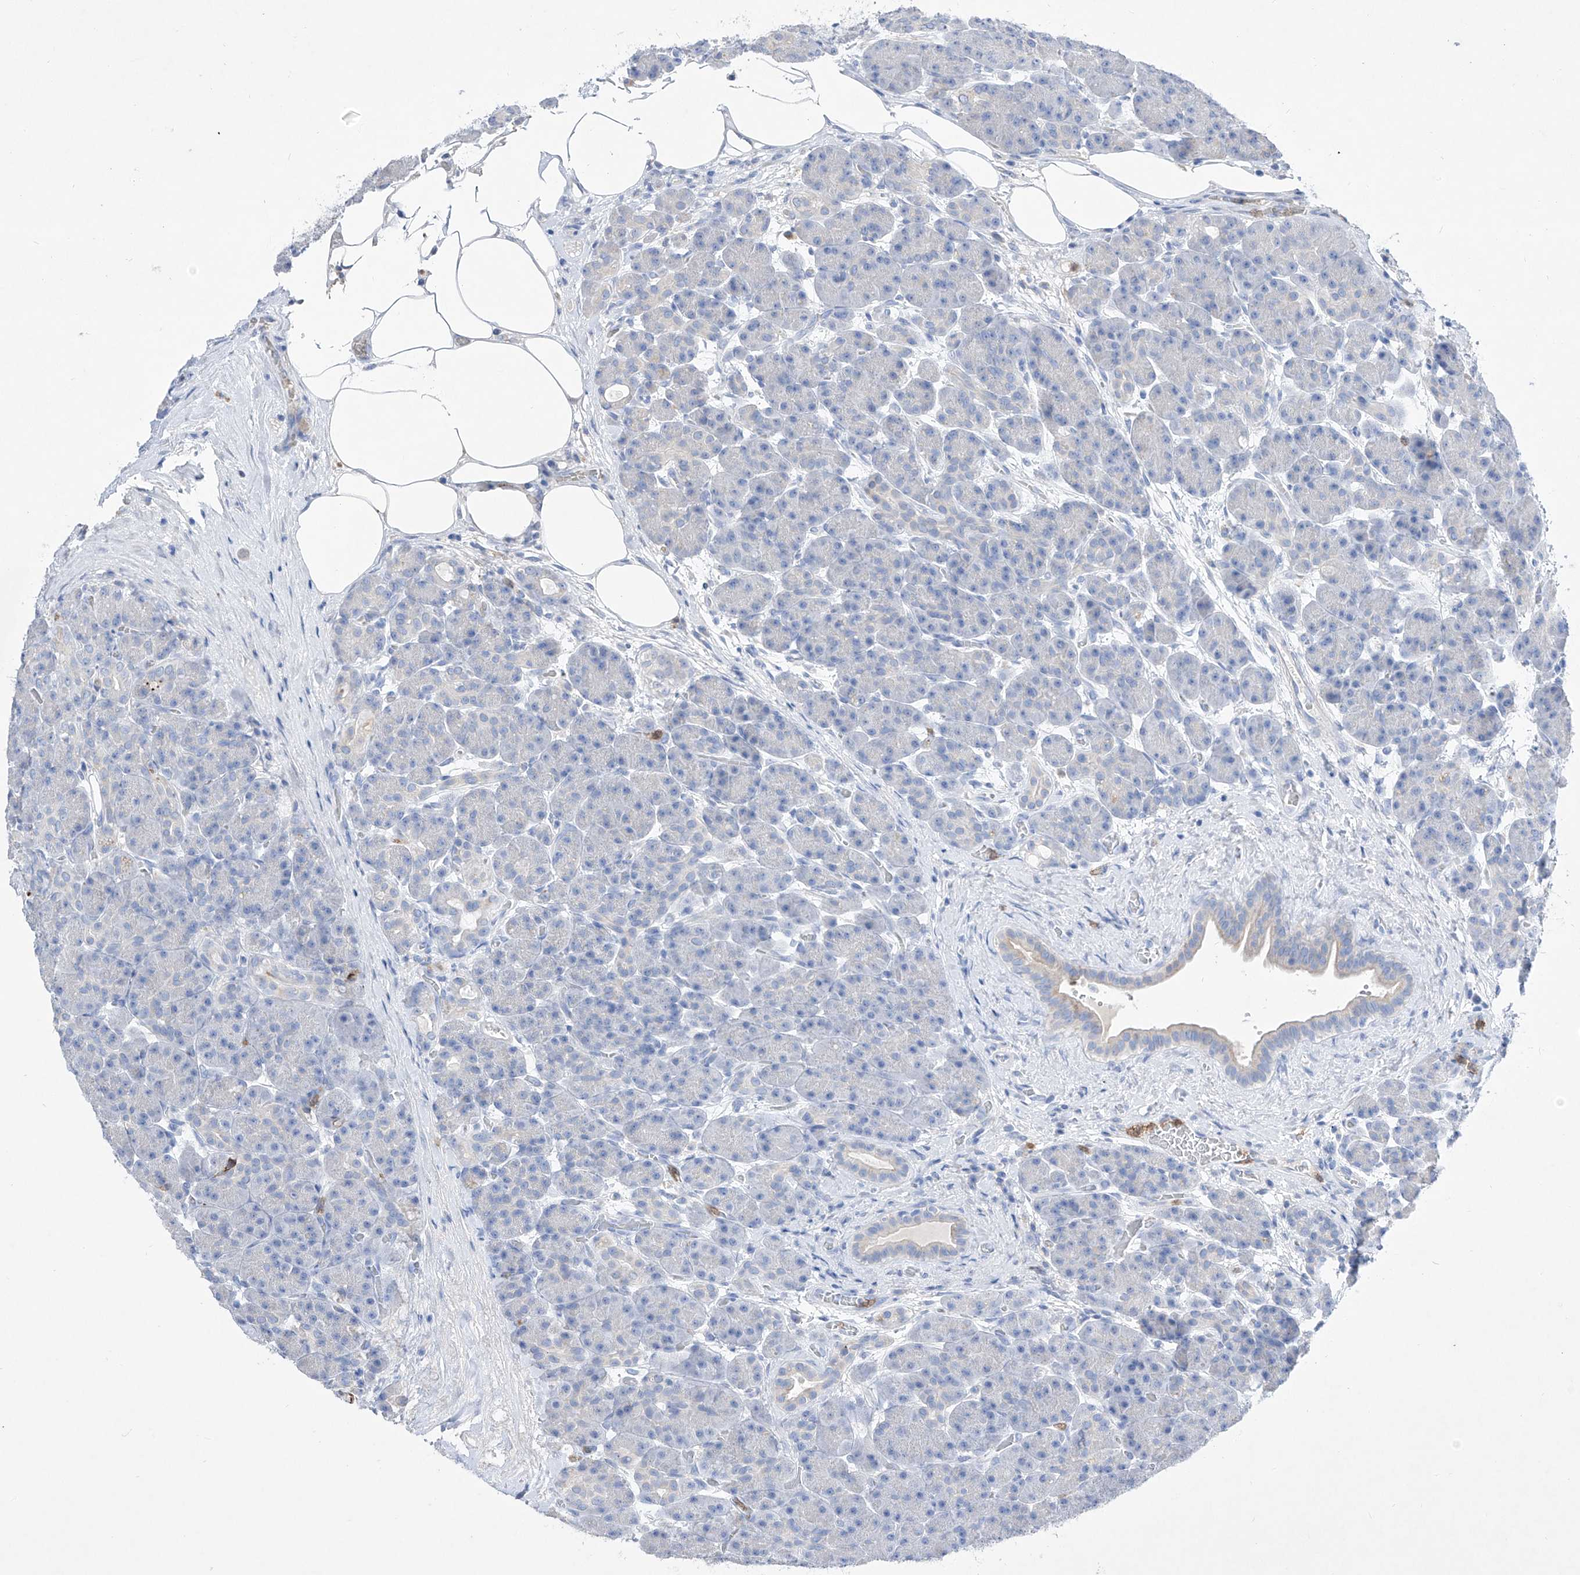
{"staining": {"intensity": "negative", "quantity": "none", "location": "none"}, "tissue": "pancreas", "cell_type": "Exocrine glandular cells", "image_type": "normal", "snomed": [{"axis": "morphology", "description": "Normal tissue, NOS"}, {"axis": "topography", "description": "Pancreas"}], "caption": "There is no significant expression in exocrine glandular cells of pancreas. The staining is performed using DAB (3,3'-diaminobenzidine) brown chromogen with nuclei counter-stained in using hematoxylin.", "gene": "TM7SF2", "patient": {"sex": "male", "age": 63}}